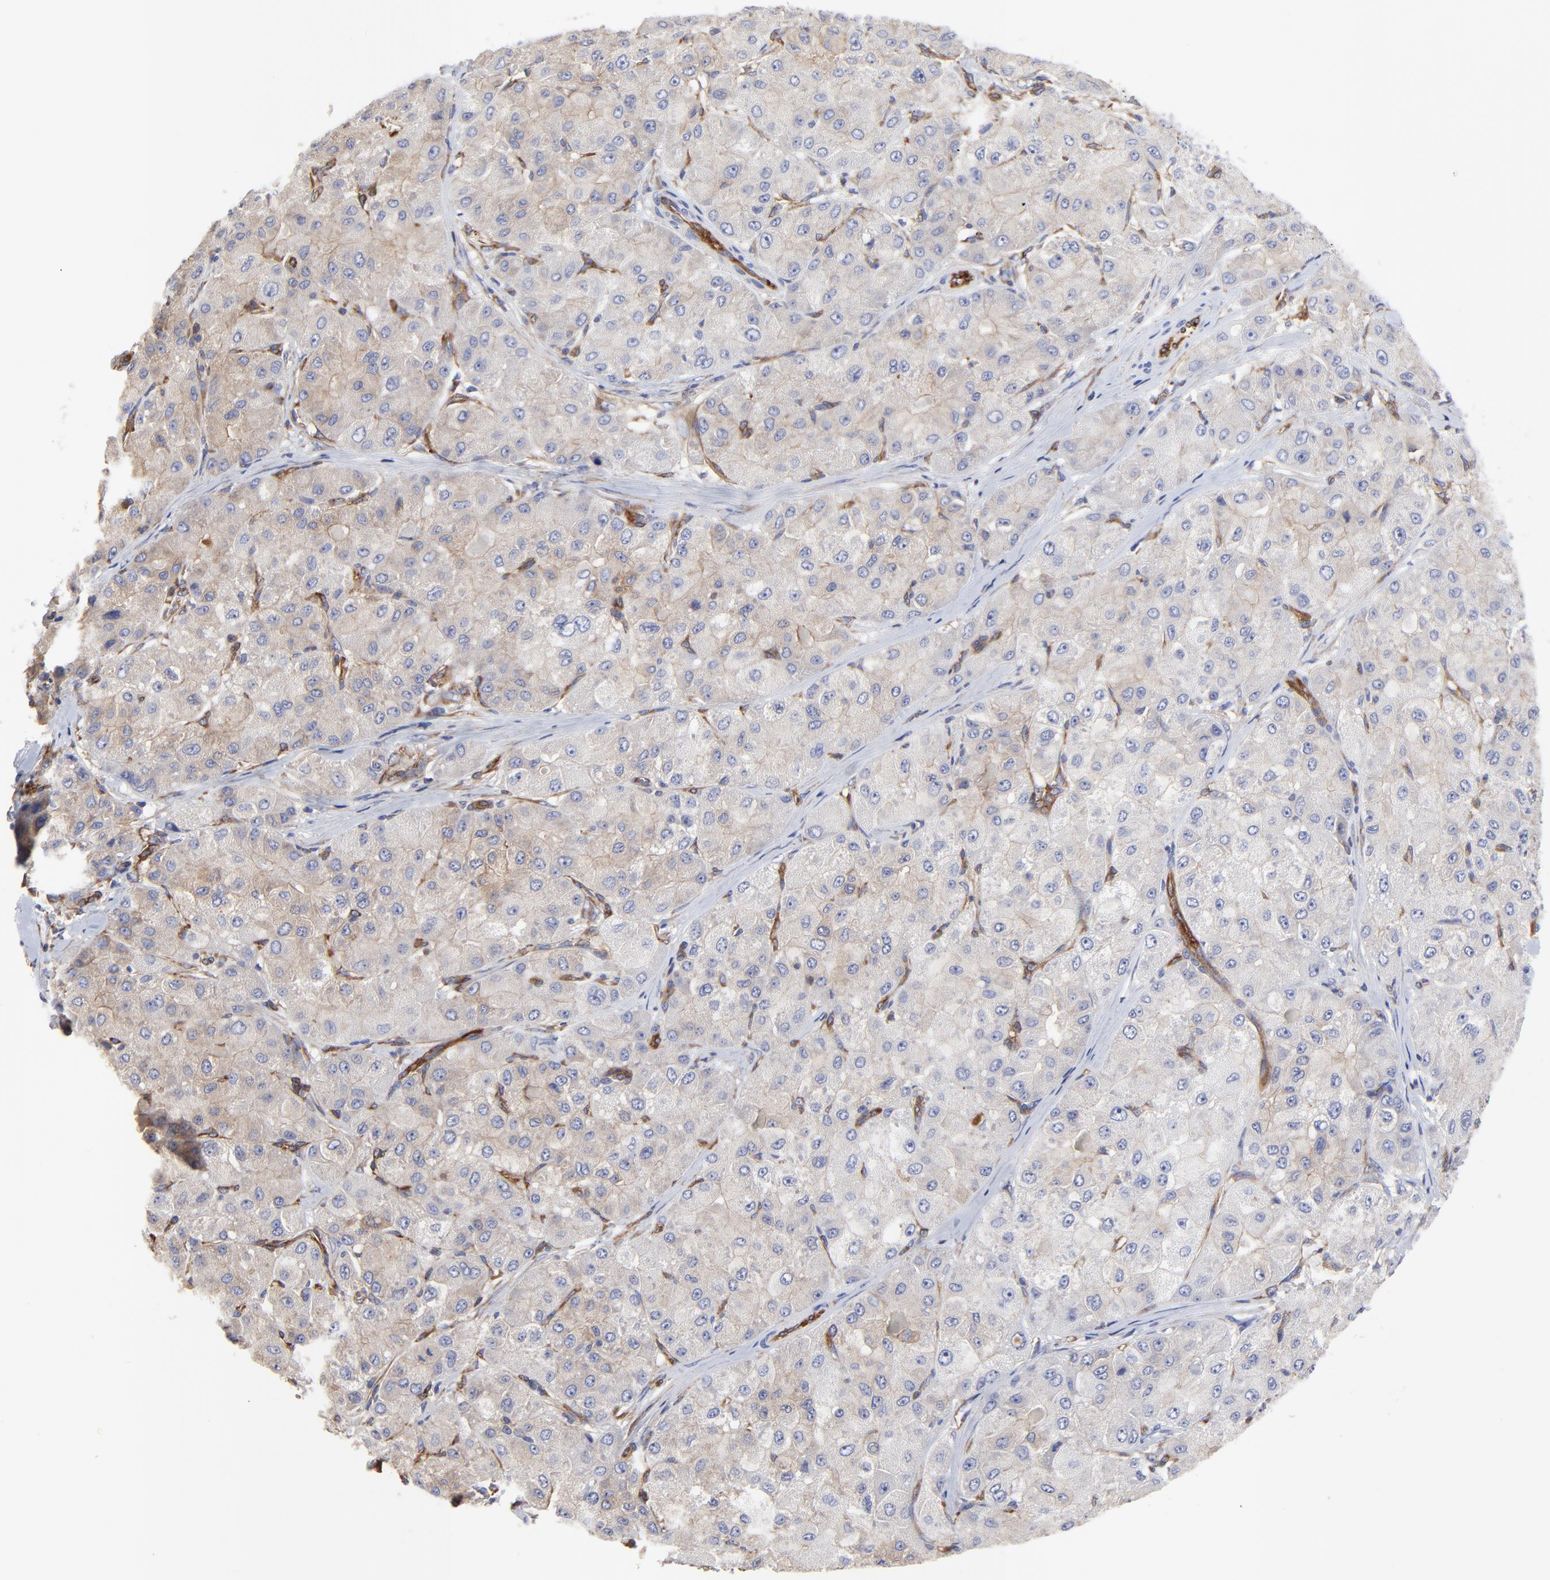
{"staining": {"intensity": "moderate", "quantity": "25%-75%", "location": "cytoplasmic/membranous"}, "tissue": "liver cancer", "cell_type": "Tumor cells", "image_type": "cancer", "snomed": [{"axis": "morphology", "description": "Carcinoma, Hepatocellular, NOS"}, {"axis": "topography", "description": "Liver"}], "caption": "High-power microscopy captured an immunohistochemistry (IHC) micrograph of liver cancer (hepatocellular carcinoma), revealing moderate cytoplasmic/membranous expression in about 25%-75% of tumor cells.", "gene": "SULF2", "patient": {"sex": "male", "age": 80}}